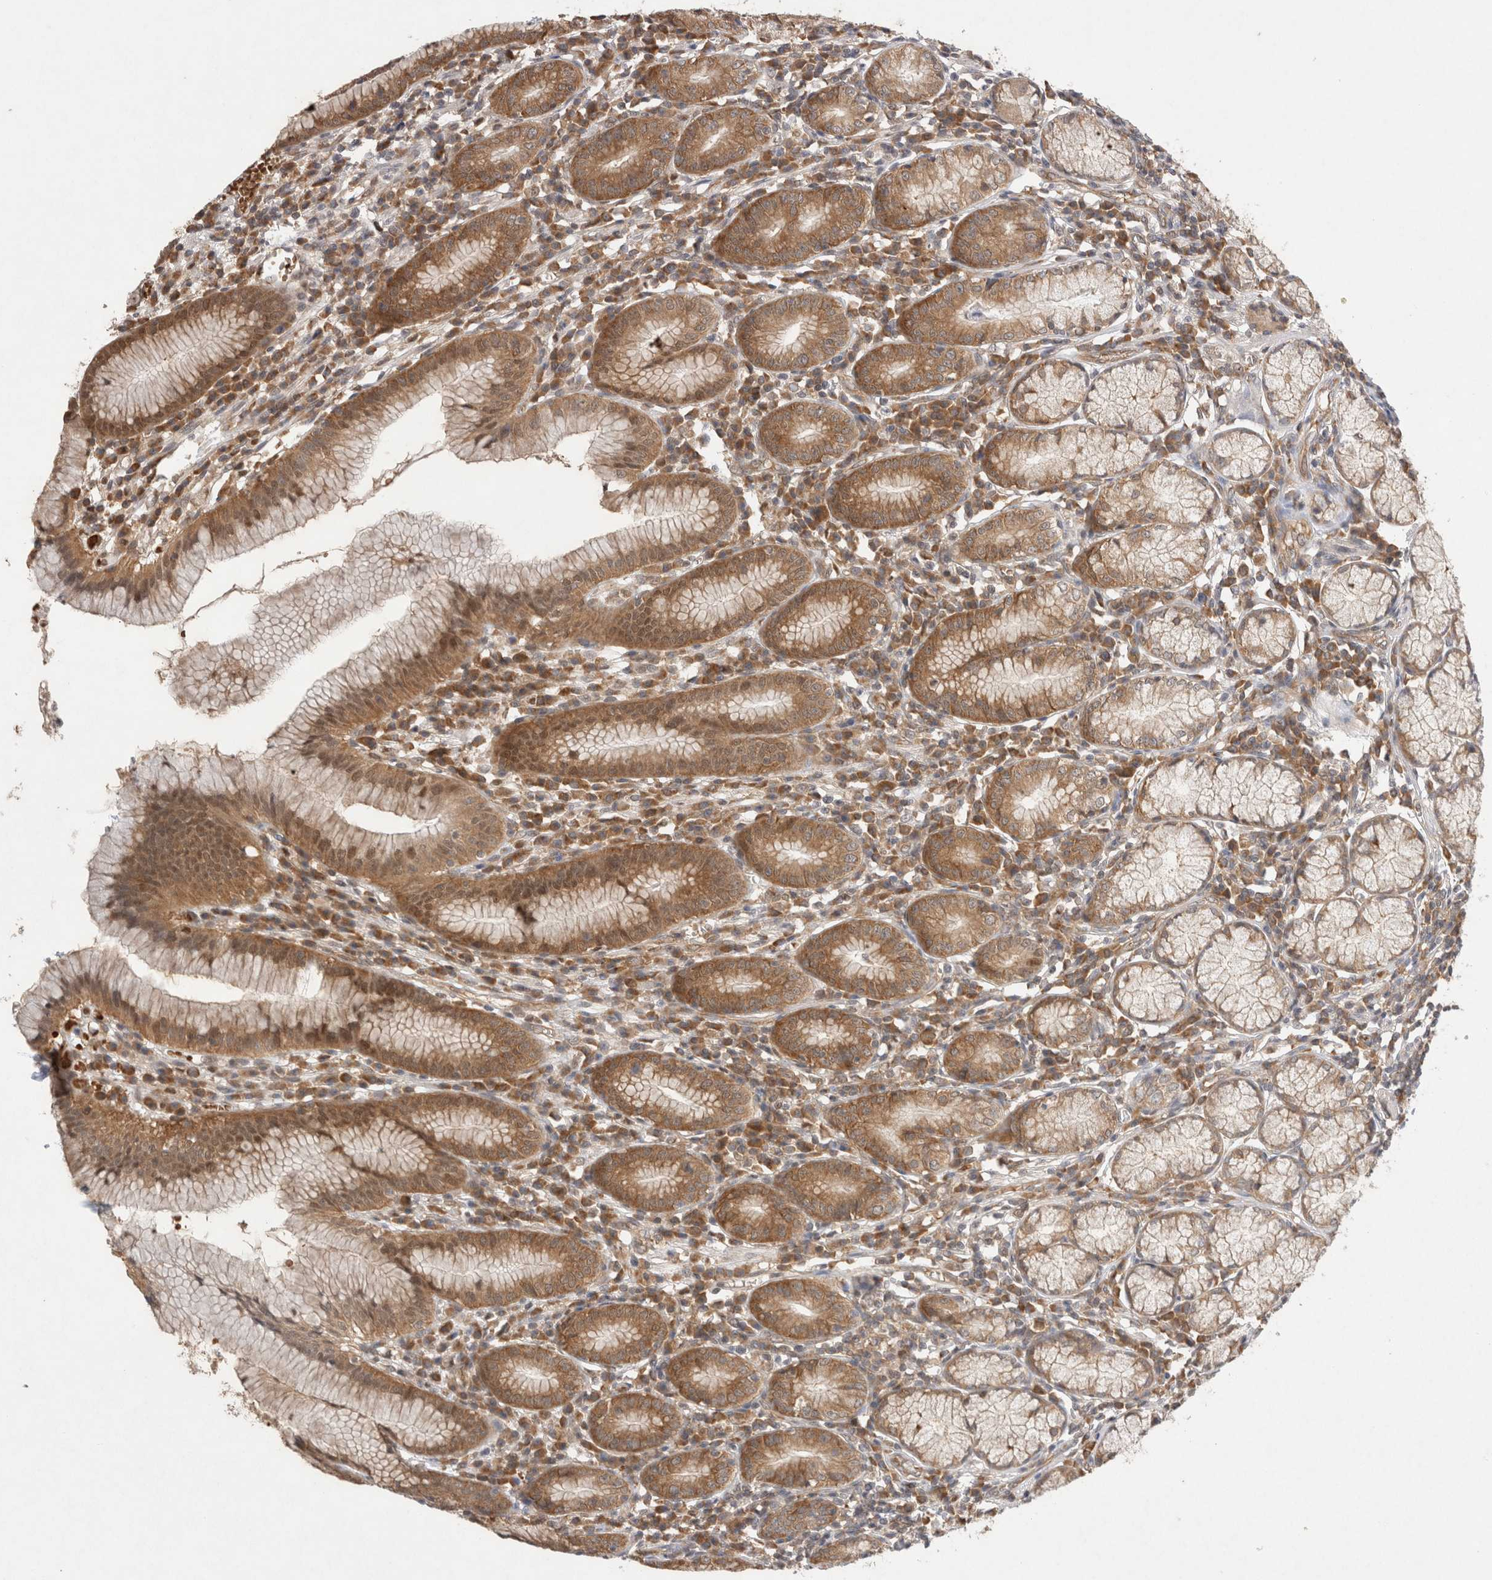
{"staining": {"intensity": "strong", "quantity": "25%-75%", "location": "cytoplasmic/membranous"}, "tissue": "stomach", "cell_type": "Glandular cells", "image_type": "normal", "snomed": [{"axis": "morphology", "description": "Normal tissue, NOS"}, {"axis": "topography", "description": "Stomach"}], "caption": "Benign stomach shows strong cytoplasmic/membranous positivity in about 25%-75% of glandular cells.", "gene": "EIF3E", "patient": {"sex": "male", "age": 55}}